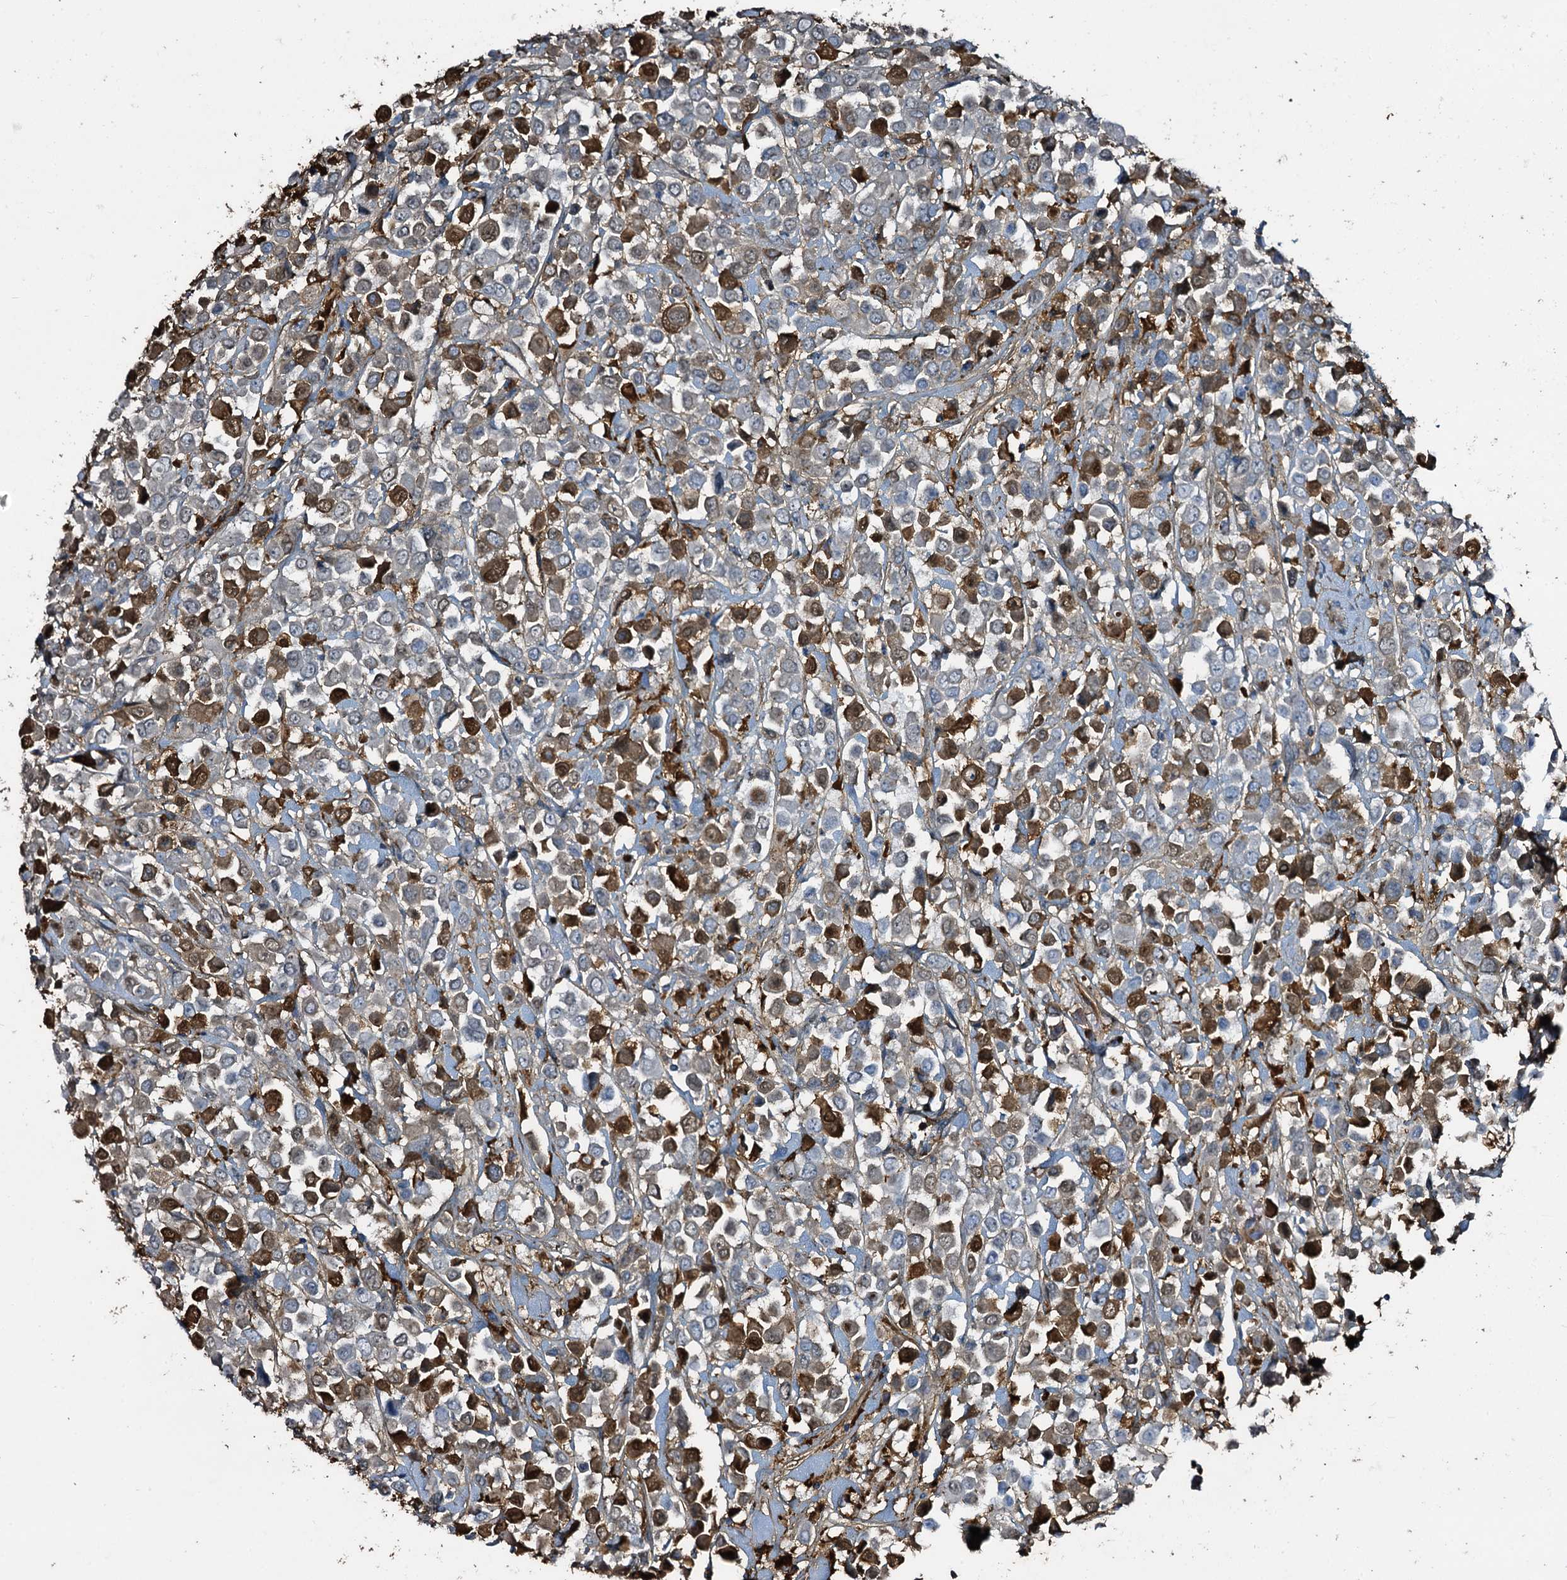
{"staining": {"intensity": "strong", "quantity": "25%-75%", "location": "cytoplasmic/membranous,nuclear"}, "tissue": "breast cancer", "cell_type": "Tumor cells", "image_type": "cancer", "snomed": [{"axis": "morphology", "description": "Duct carcinoma"}, {"axis": "topography", "description": "Breast"}], "caption": "There is high levels of strong cytoplasmic/membranous and nuclear positivity in tumor cells of intraductal carcinoma (breast), as demonstrated by immunohistochemical staining (brown color).", "gene": "EDN1", "patient": {"sex": "female", "age": 61}}